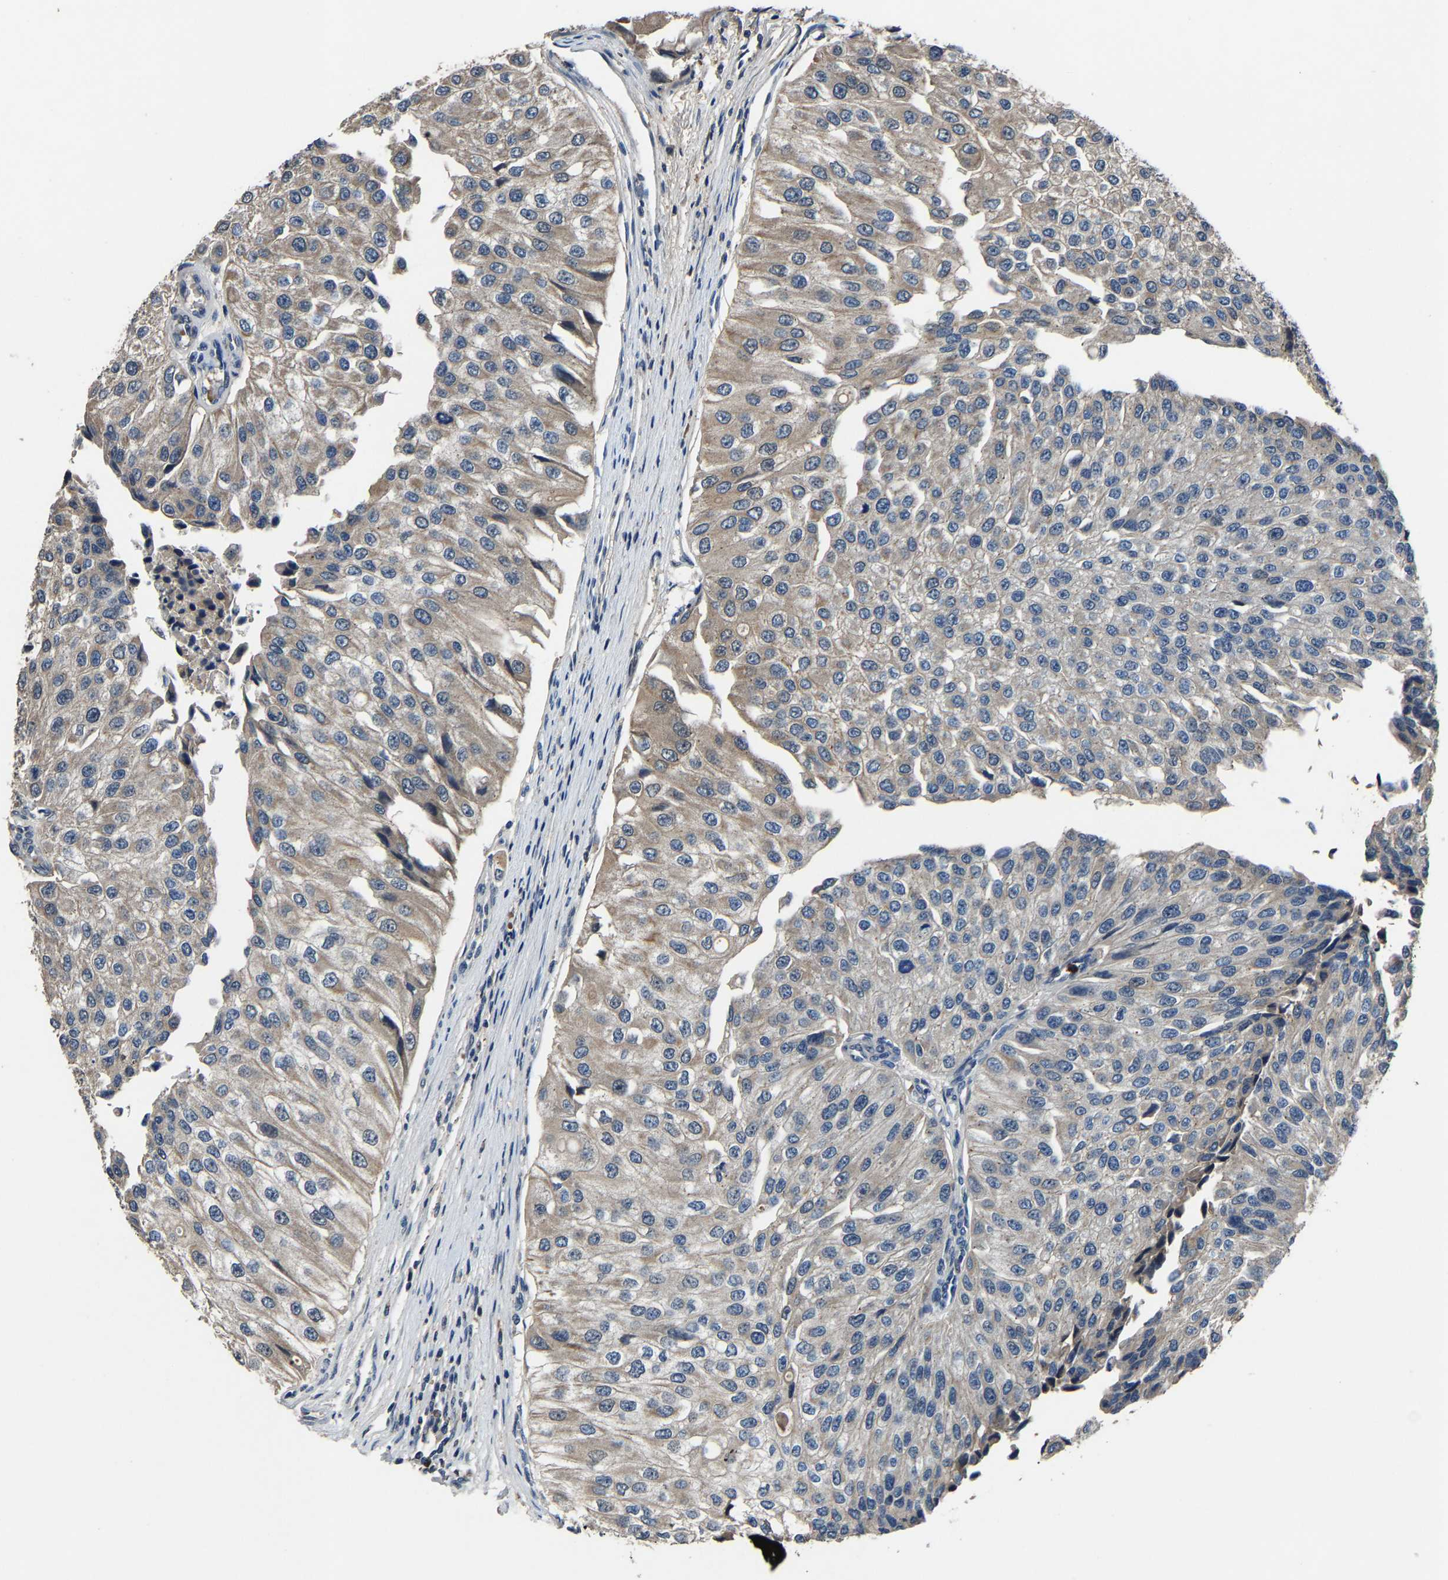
{"staining": {"intensity": "weak", "quantity": "<25%", "location": "cytoplasmic/membranous"}, "tissue": "urothelial cancer", "cell_type": "Tumor cells", "image_type": "cancer", "snomed": [{"axis": "morphology", "description": "Urothelial carcinoma, High grade"}, {"axis": "topography", "description": "Kidney"}, {"axis": "topography", "description": "Urinary bladder"}], "caption": "A high-resolution micrograph shows immunohistochemistry staining of urothelial cancer, which shows no significant expression in tumor cells.", "gene": "PCNX2", "patient": {"sex": "male", "age": 77}}